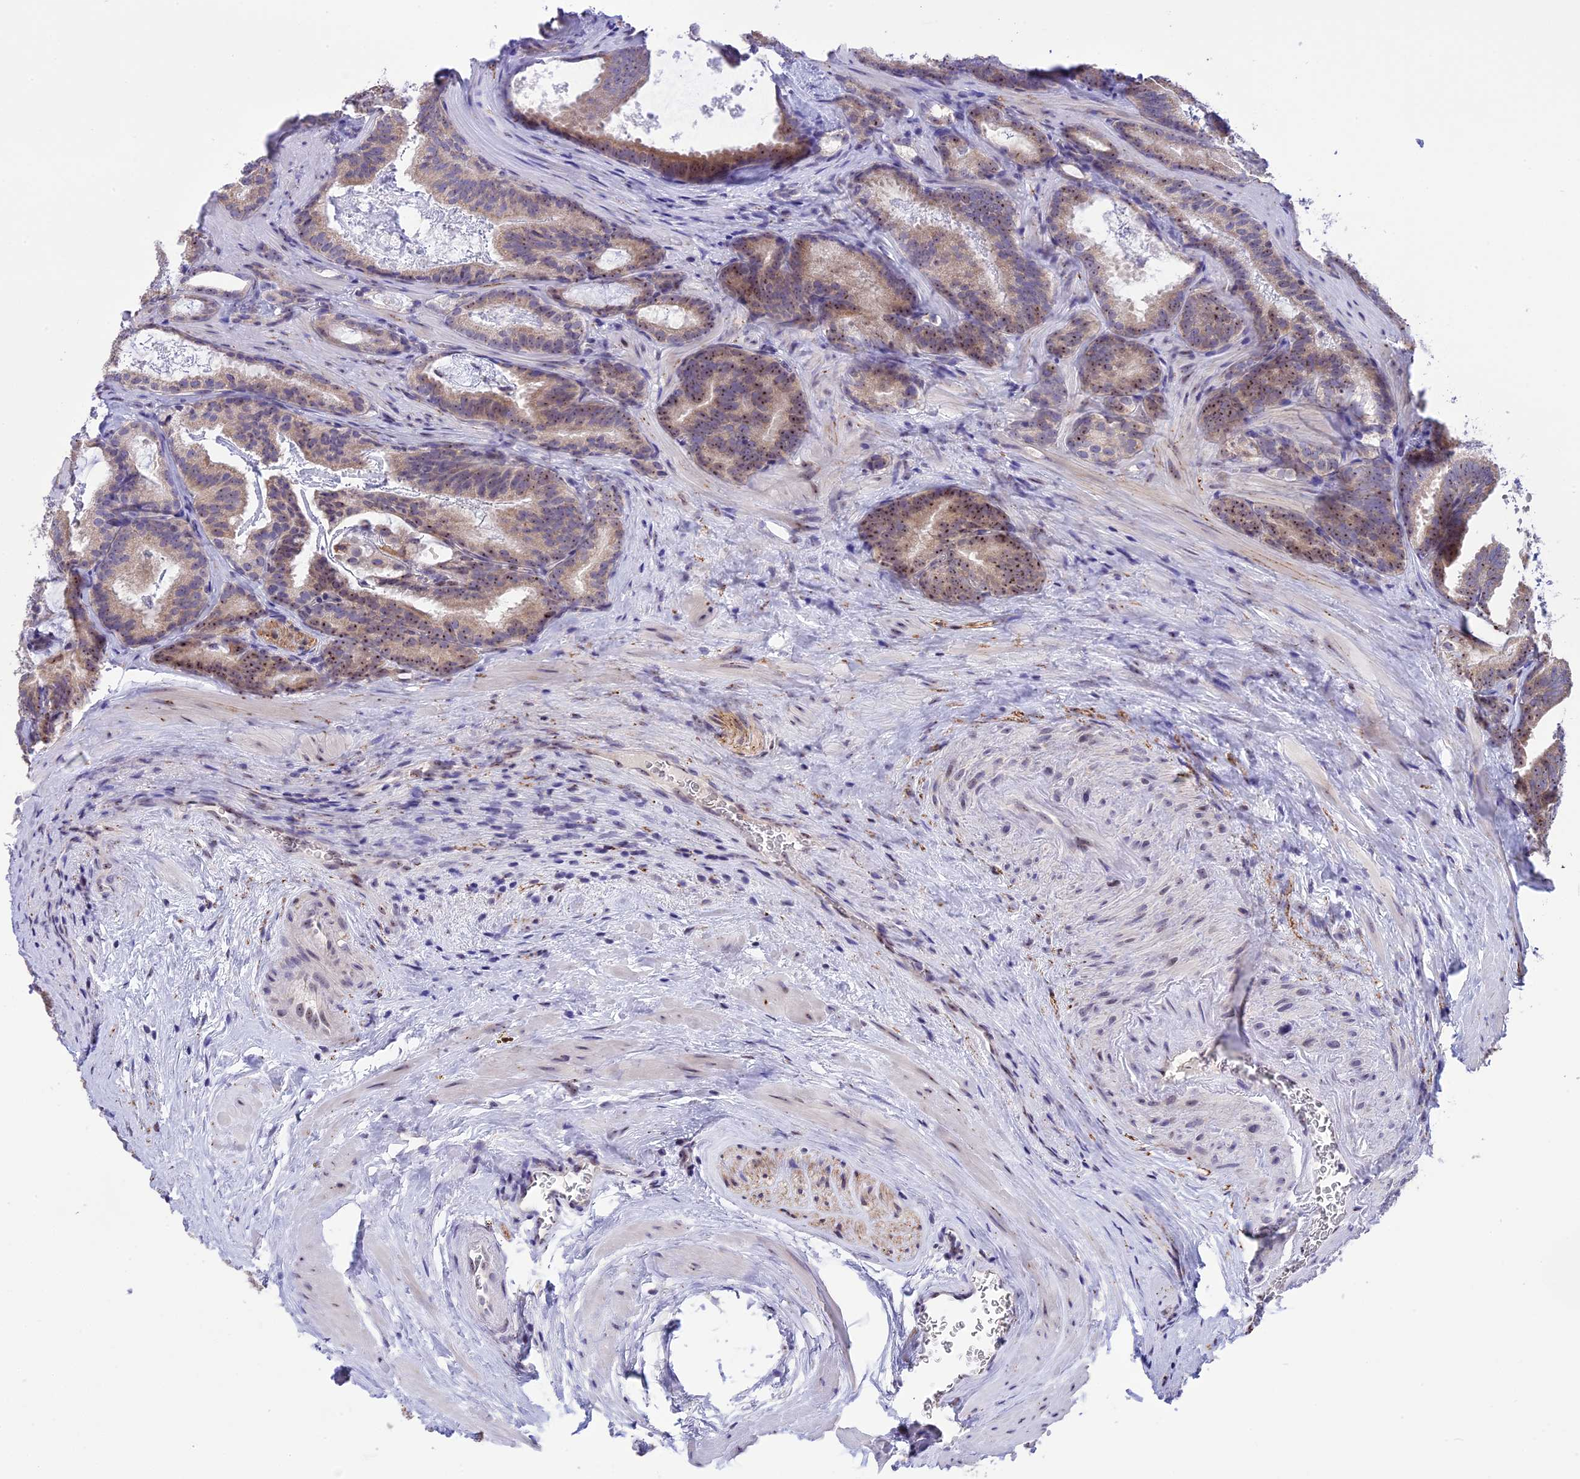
{"staining": {"intensity": "moderate", "quantity": "25%-75%", "location": "nuclear"}, "tissue": "prostate cancer", "cell_type": "Tumor cells", "image_type": "cancer", "snomed": [{"axis": "morphology", "description": "Adenocarcinoma, Low grade"}, {"axis": "topography", "description": "Prostate"}], "caption": "High-magnification brightfield microscopy of prostate cancer (low-grade adenocarcinoma) stained with DAB (3,3'-diaminobenzidine) (brown) and counterstained with hematoxylin (blue). tumor cells exhibit moderate nuclear expression is appreciated in about25%-75% of cells.", "gene": "CMSS1", "patient": {"sex": "male", "age": 60}}